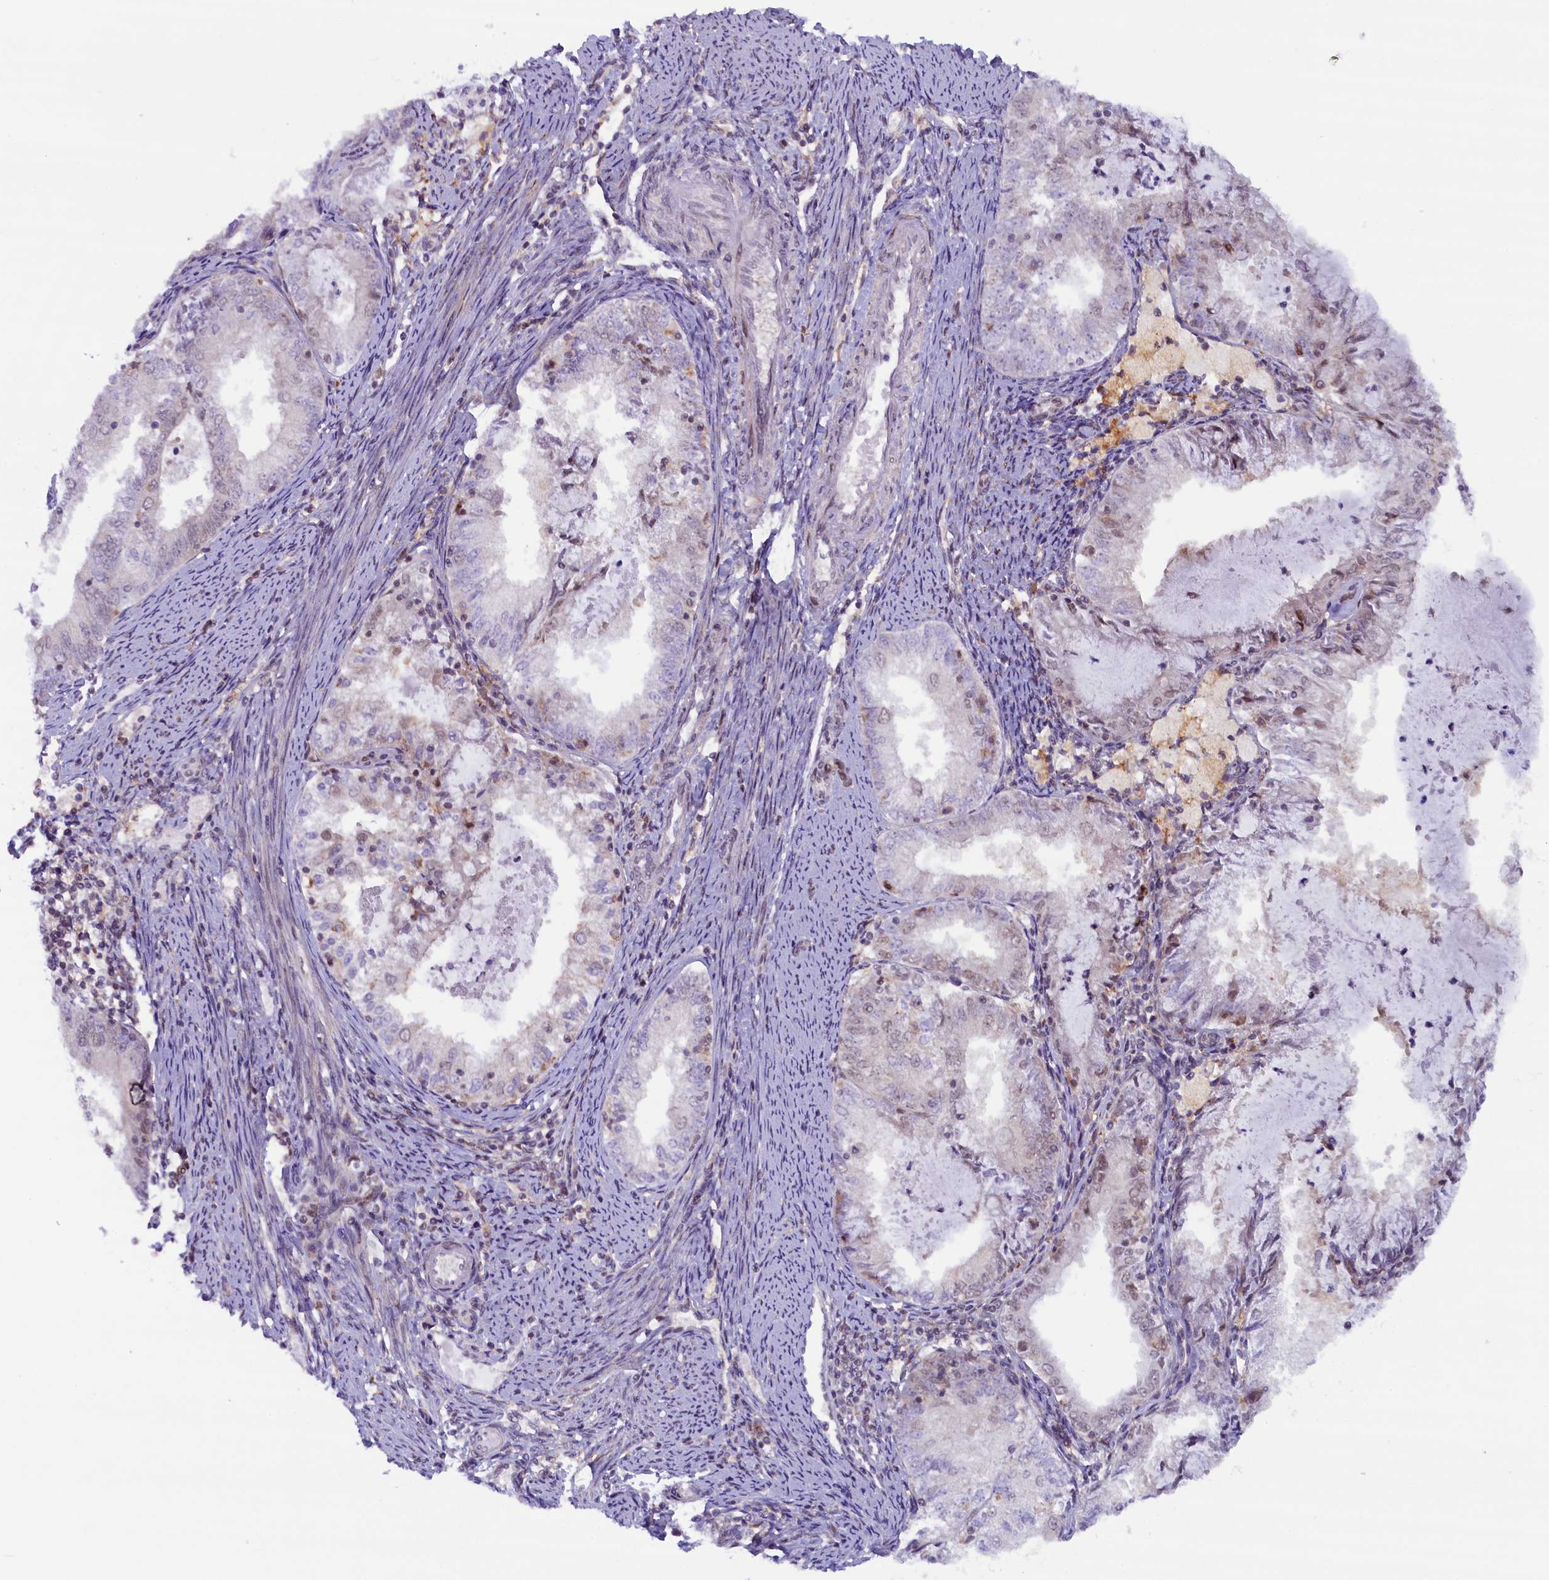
{"staining": {"intensity": "negative", "quantity": "none", "location": "none"}, "tissue": "endometrial cancer", "cell_type": "Tumor cells", "image_type": "cancer", "snomed": [{"axis": "morphology", "description": "Adenocarcinoma, NOS"}, {"axis": "topography", "description": "Endometrium"}], "caption": "IHC micrograph of endometrial adenocarcinoma stained for a protein (brown), which exhibits no staining in tumor cells. The staining is performed using DAB (3,3'-diaminobenzidine) brown chromogen with nuclei counter-stained in using hematoxylin.", "gene": "FCHO1", "patient": {"sex": "female", "age": 57}}